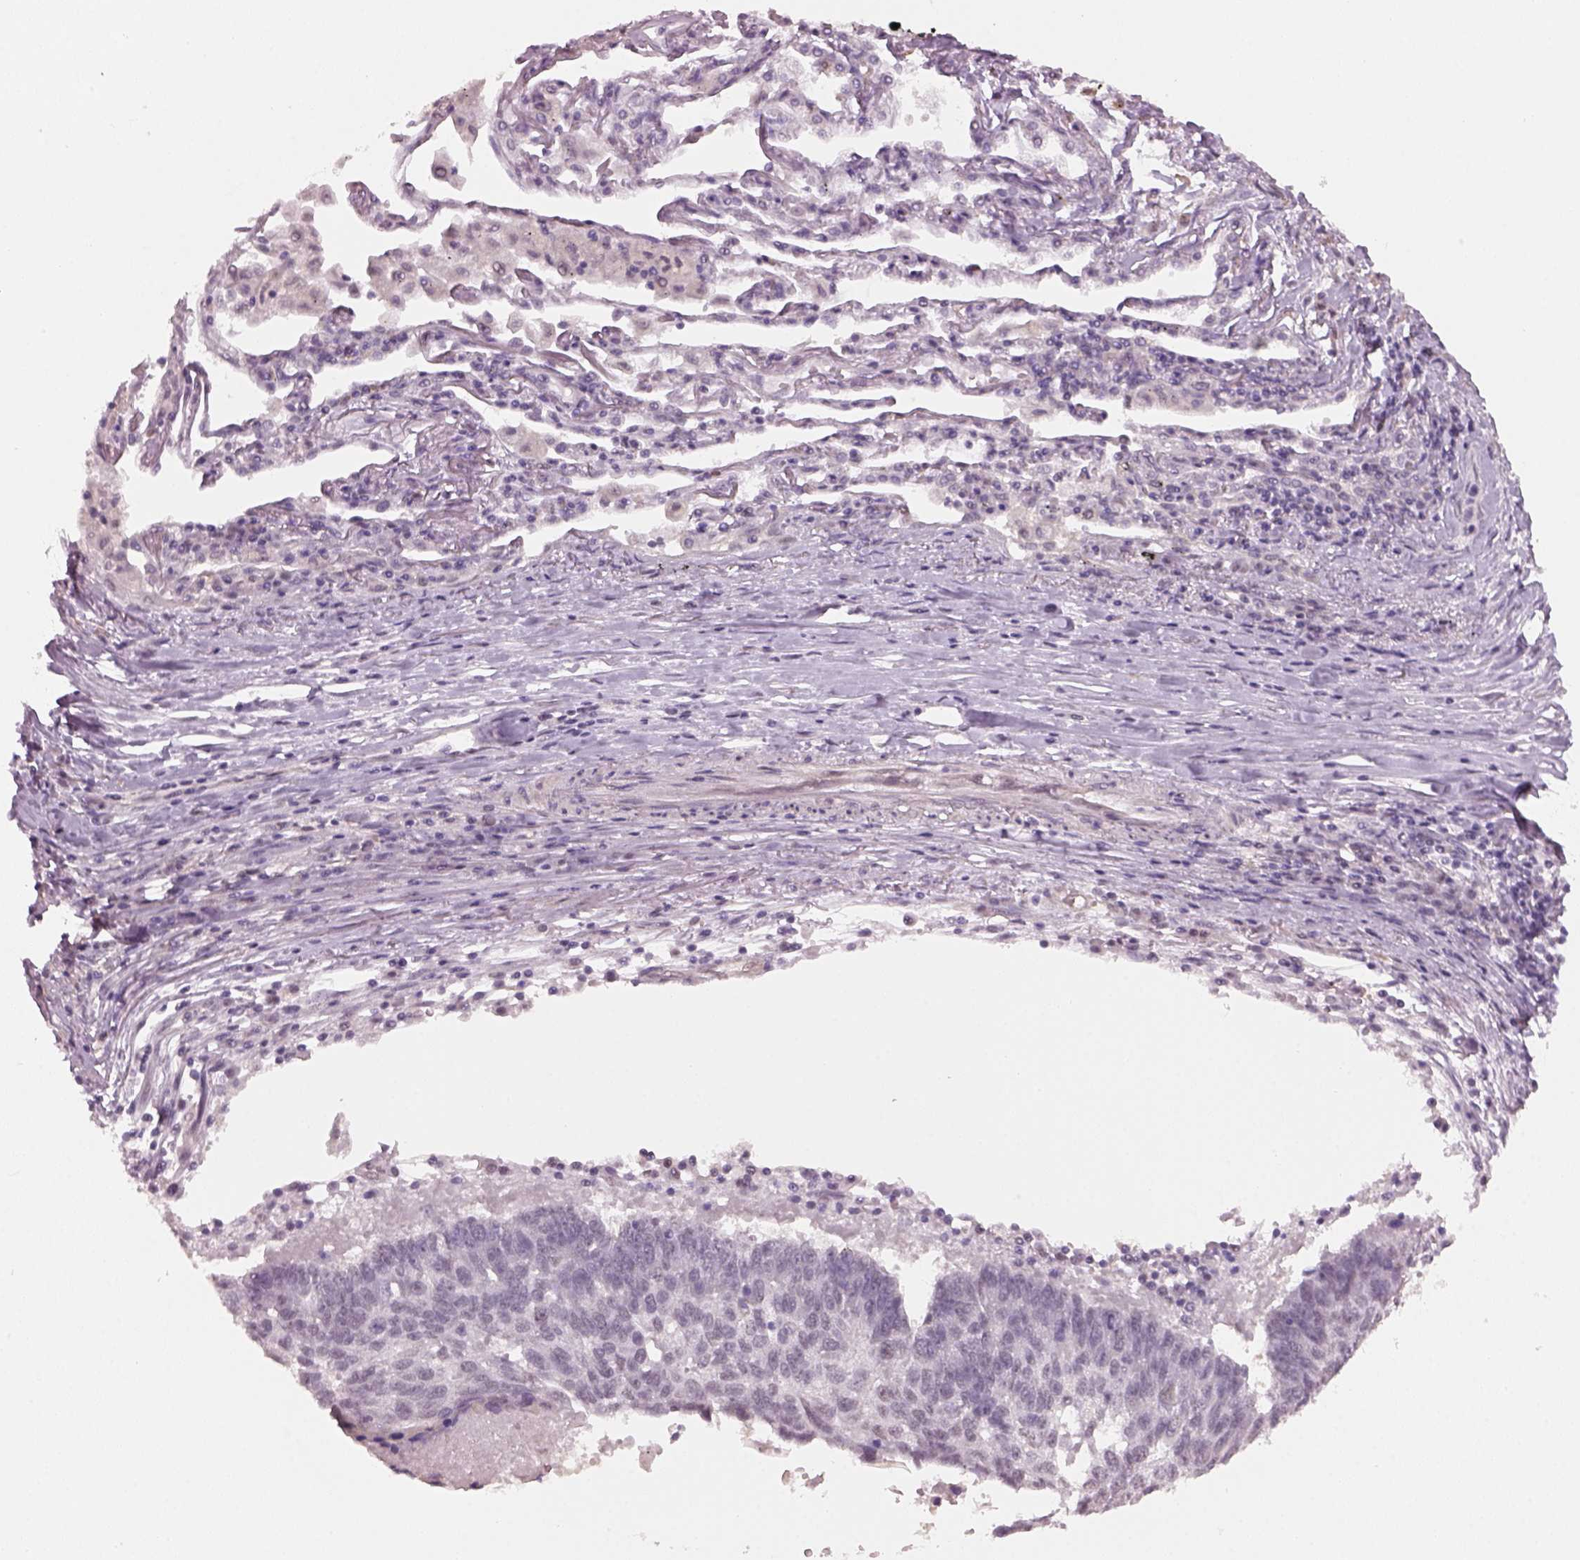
{"staining": {"intensity": "negative", "quantity": "none", "location": "none"}, "tissue": "lung cancer", "cell_type": "Tumor cells", "image_type": "cancer", "snomed": [{"axis": "morphology", "description": "Squamous cell carcinoma, NOS"}, {"axis": "topography", "description": "Lung"}], "caption": "The immunohistochemistry (IHC) histopathology image has no significant staining in tumor cells of lung squamous cell carcinoma tissue.", "gene": "NAT8", "patient": {"sex": "male", "age": 73}}